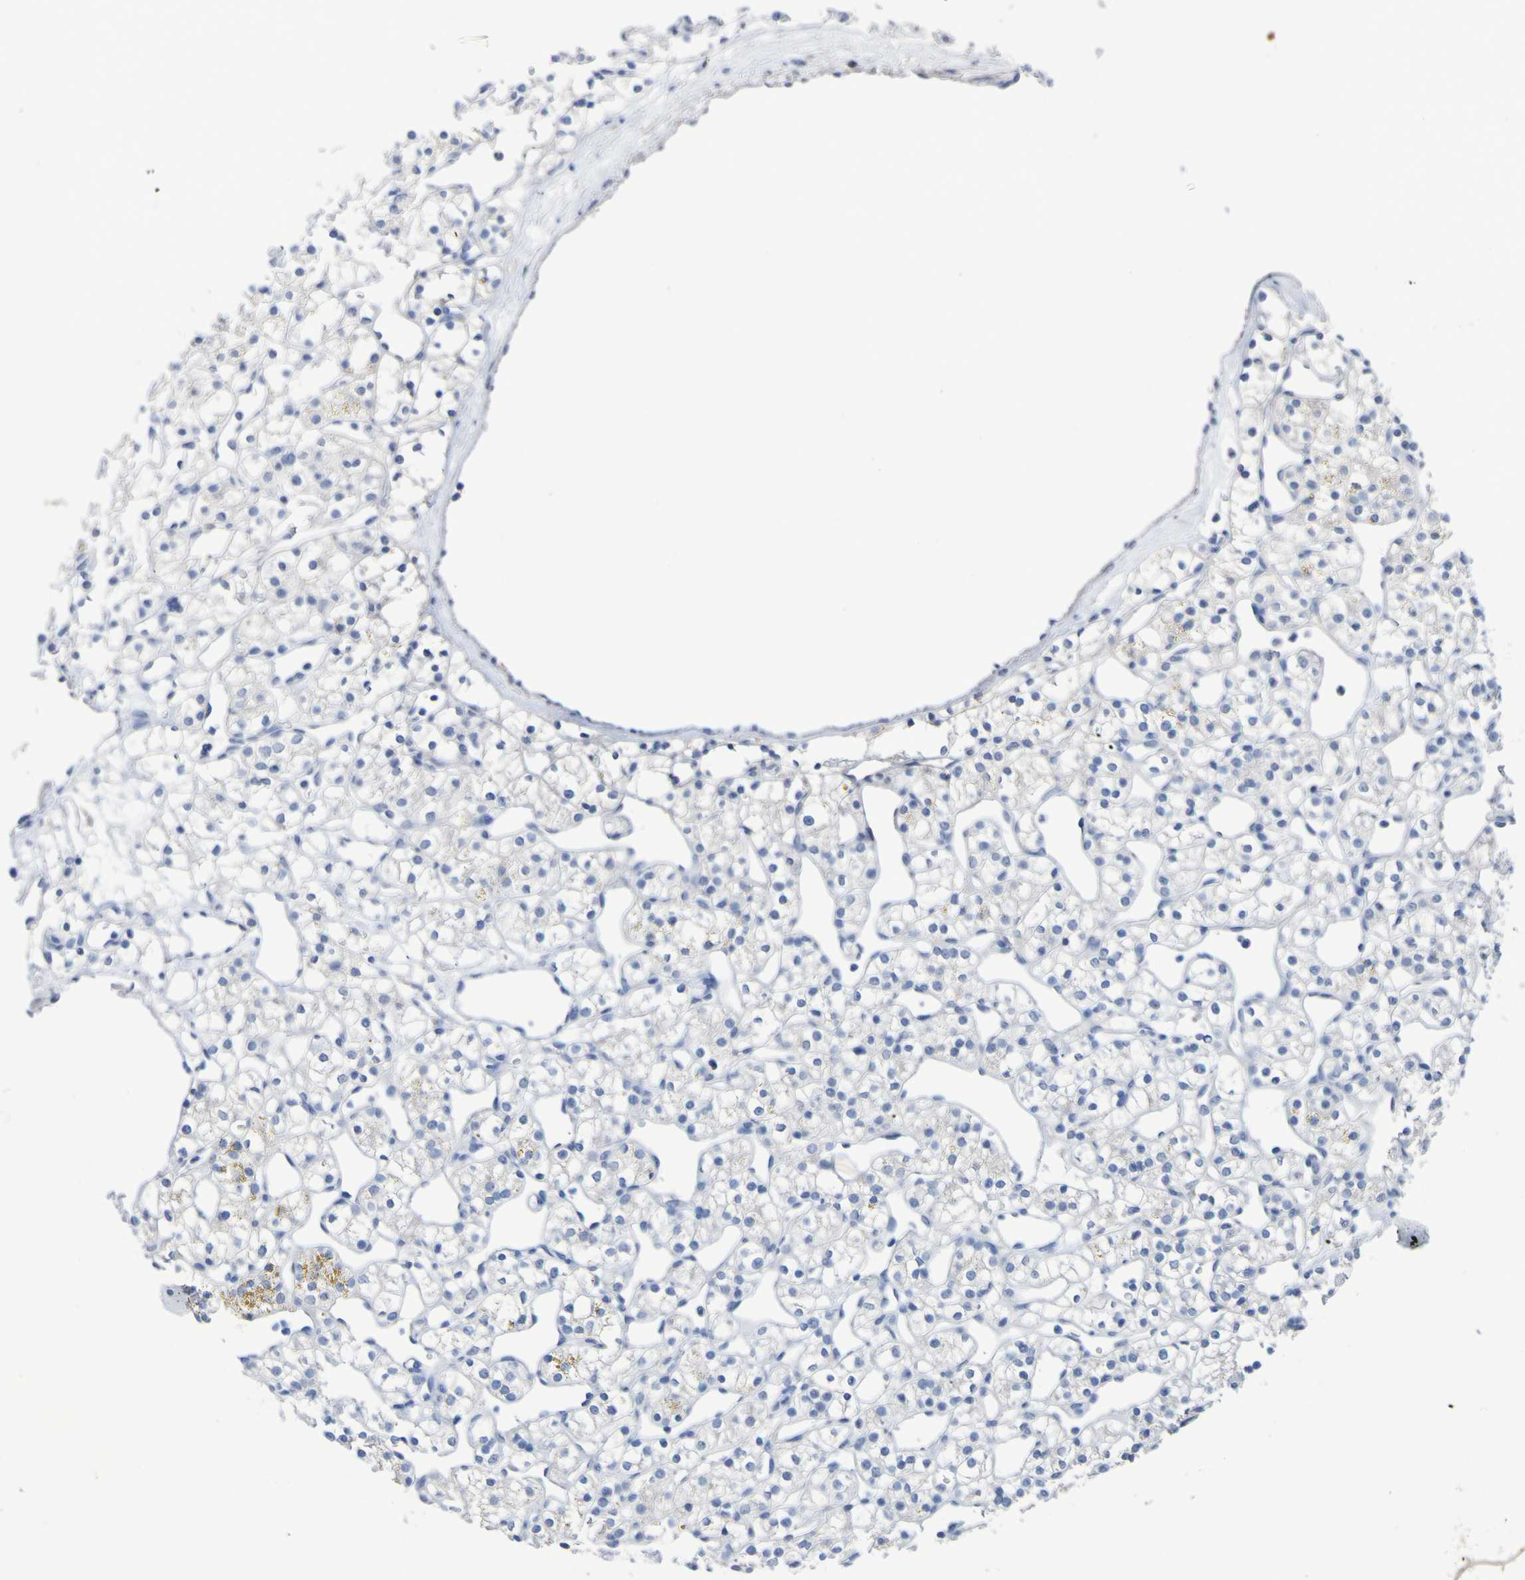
{"staining": {"intensity": "negative", "quantity": "none", "location": "none"}, "tissue": "renal cancer", "cell_type": "Tumor cells", "image_type": "cancer", "snomed": [{"axis": "morphology", "description": "Adenocarcinoma, NOS"}, {"axis": "topography", "description": "Kidney"}], "caption": "Histopathology image shows no protein positivity in tumor cells of renal cancer tissue.", "gene": "SGCB", "patient": {"sex": "female", "age": 60}}